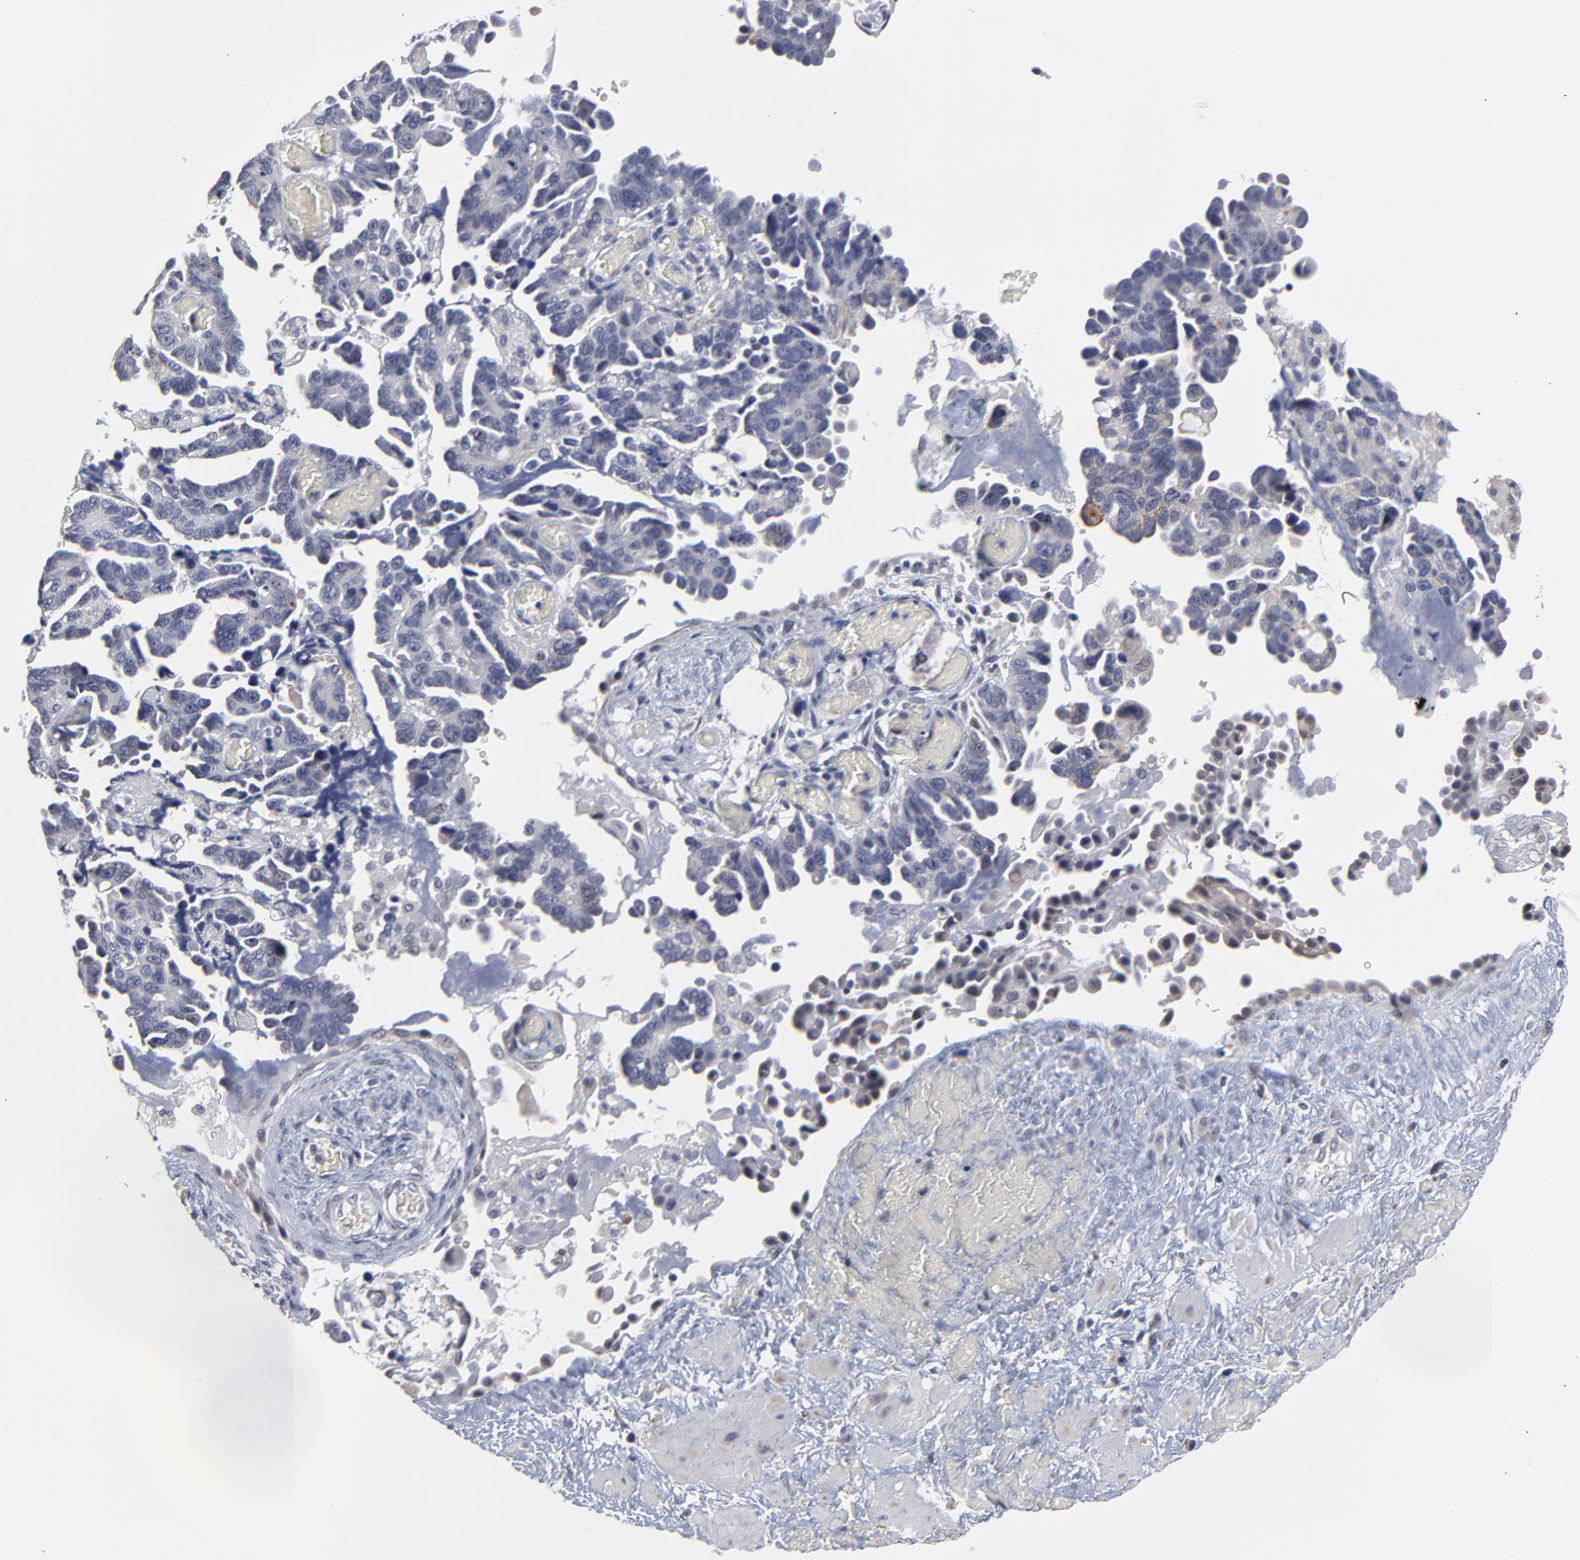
{"staining": {"intensity": "weak", "quantity": "<25%", "location": "cytoplasmic/membranous"}, "tissue": "ovarian cancer", "cell_type": "Tumor cells", "image_type": "cancer", "snomed": [{"axis": "morphology", "description": "Cystadenocarcinoma, serous, NOS"}, {"axis": "topography", "description": "Ovary"}], "caption": "A high-resolution image shows immunohistochemistry staining of ovarian serous cystadenocarcinoma, which demonstrates no significant expression in tumor cells.", "gene": "MAGEA10", "patient": {"sex": "female", "age": 63}}